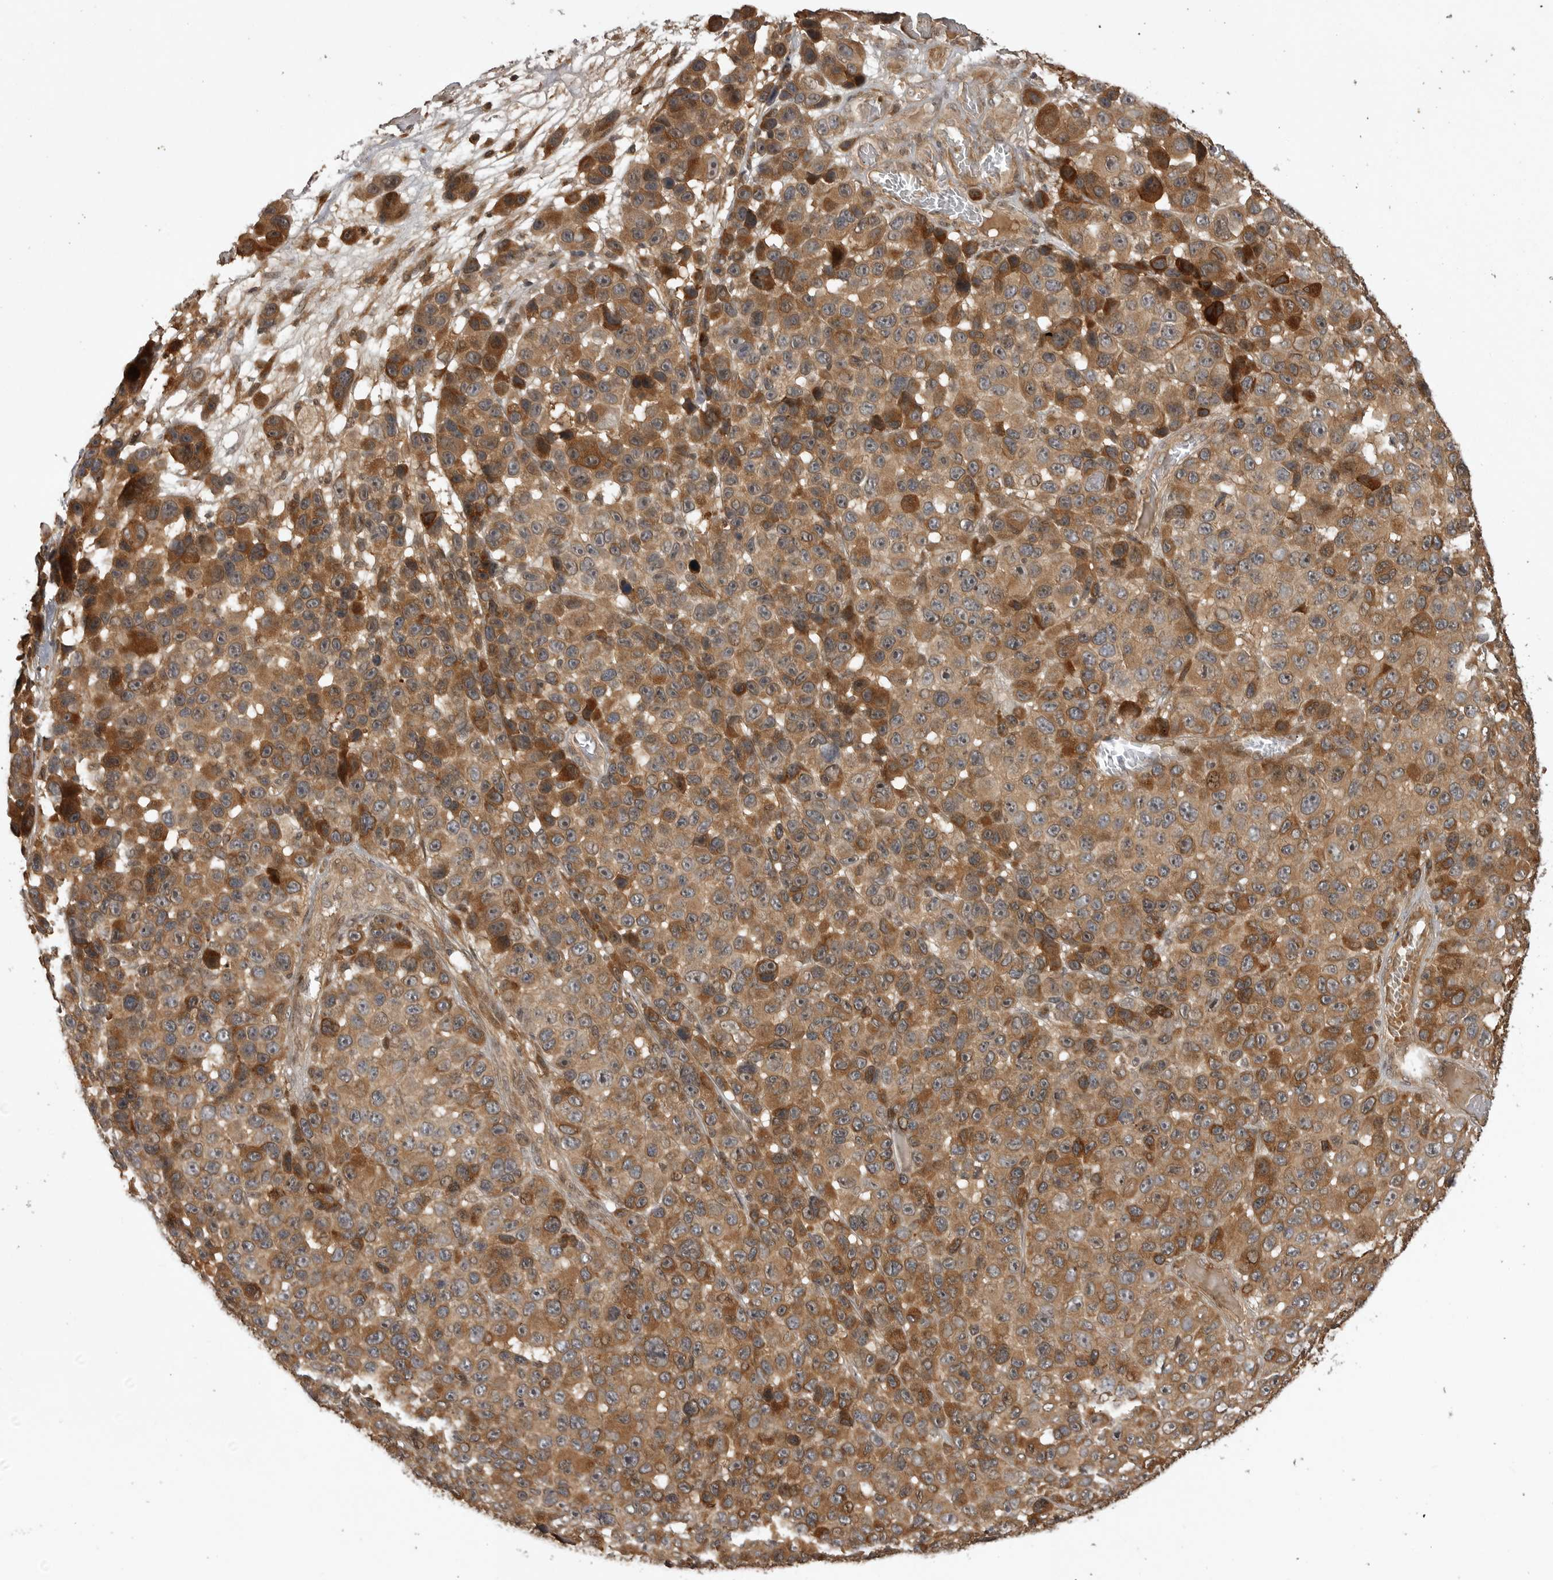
{"staining": {"intensity": "moderate", "quantity": ">75%", "location": "cytoplasmic/membranous"}, "tissue": "melanoma", "cell_type": "Tumor cells", "image_type": "cancer", "snomed": [{"axis": "morphology", "description": "Malignant melanoma, NOS"}, {"axis": "topography", "description": "Skin"}], "caption": "Moderate cytoplasmic/membranous expression for a protein is seen in about >75% of tumor cells of melanoma using immunohistochemistry.", "gene": "AKAP7", "patient": {"sex": "male", "age": 53}}